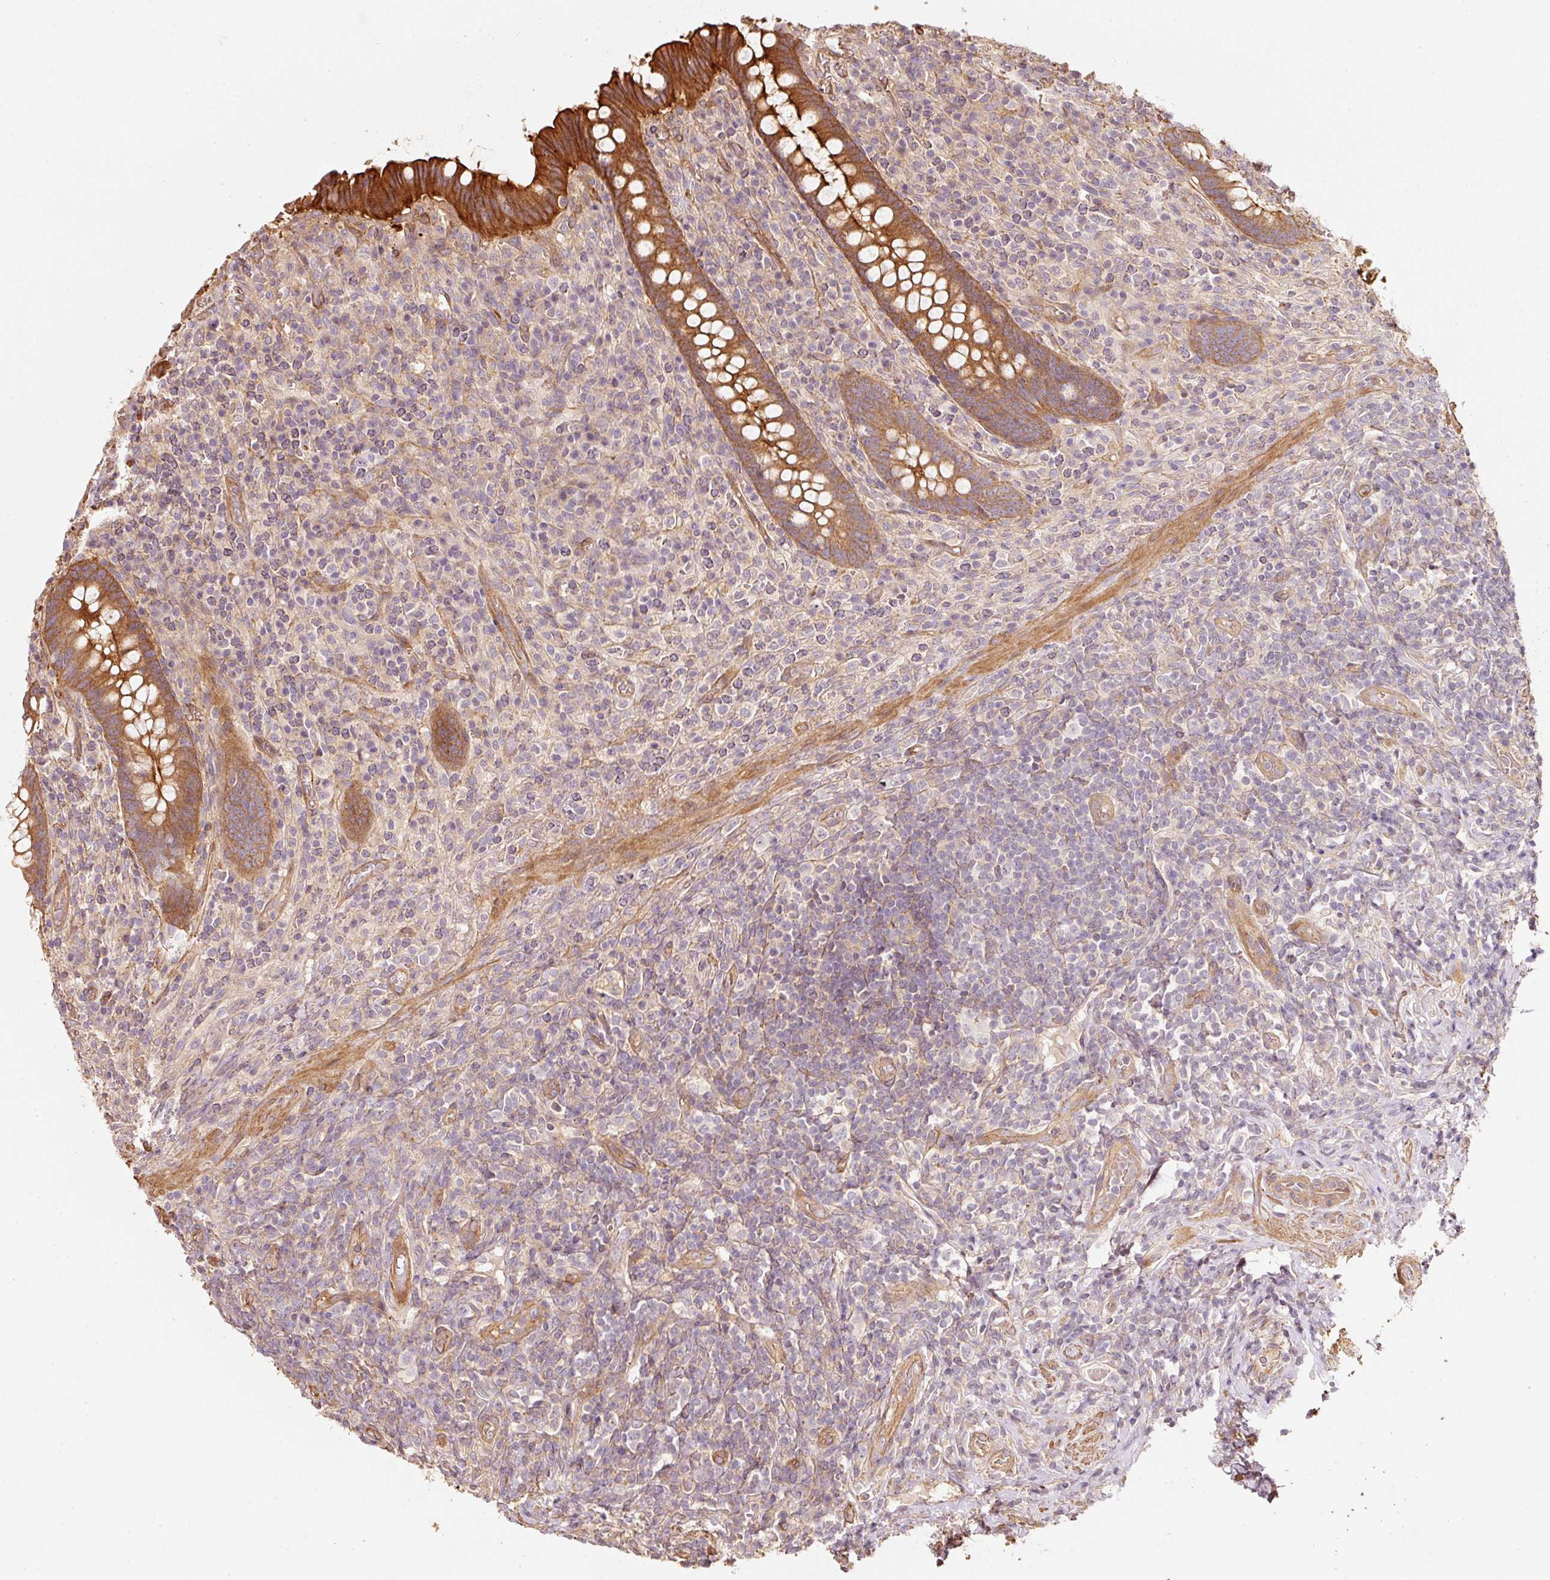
{"staining": {"intensity": "strong", "quantity": "25%-75%", "location": "cytoplasmic/membranous"}, "tissue": "appendix", "cell_type": "Glandular cells", "image_type": "normal", "snomed": [{"axis": "morphology", "description": "Normal tissue, NOS"}, {"axis": "topography", "description": "Appendix"}], "caption": "Protein expression analysis of unremarkable human appendix reveals strong cytoplasmic/membranous positivity in approximately 25%-75% of glandular cells. The protein of interest is stained brown, and the nuclei are stained in blue (DAB (3,3'-diaminobenzidine) IHC with brightfield microscopy, high magnification).", "gene": "CEP95", "patient": {"sex": "female", "age": 43}}